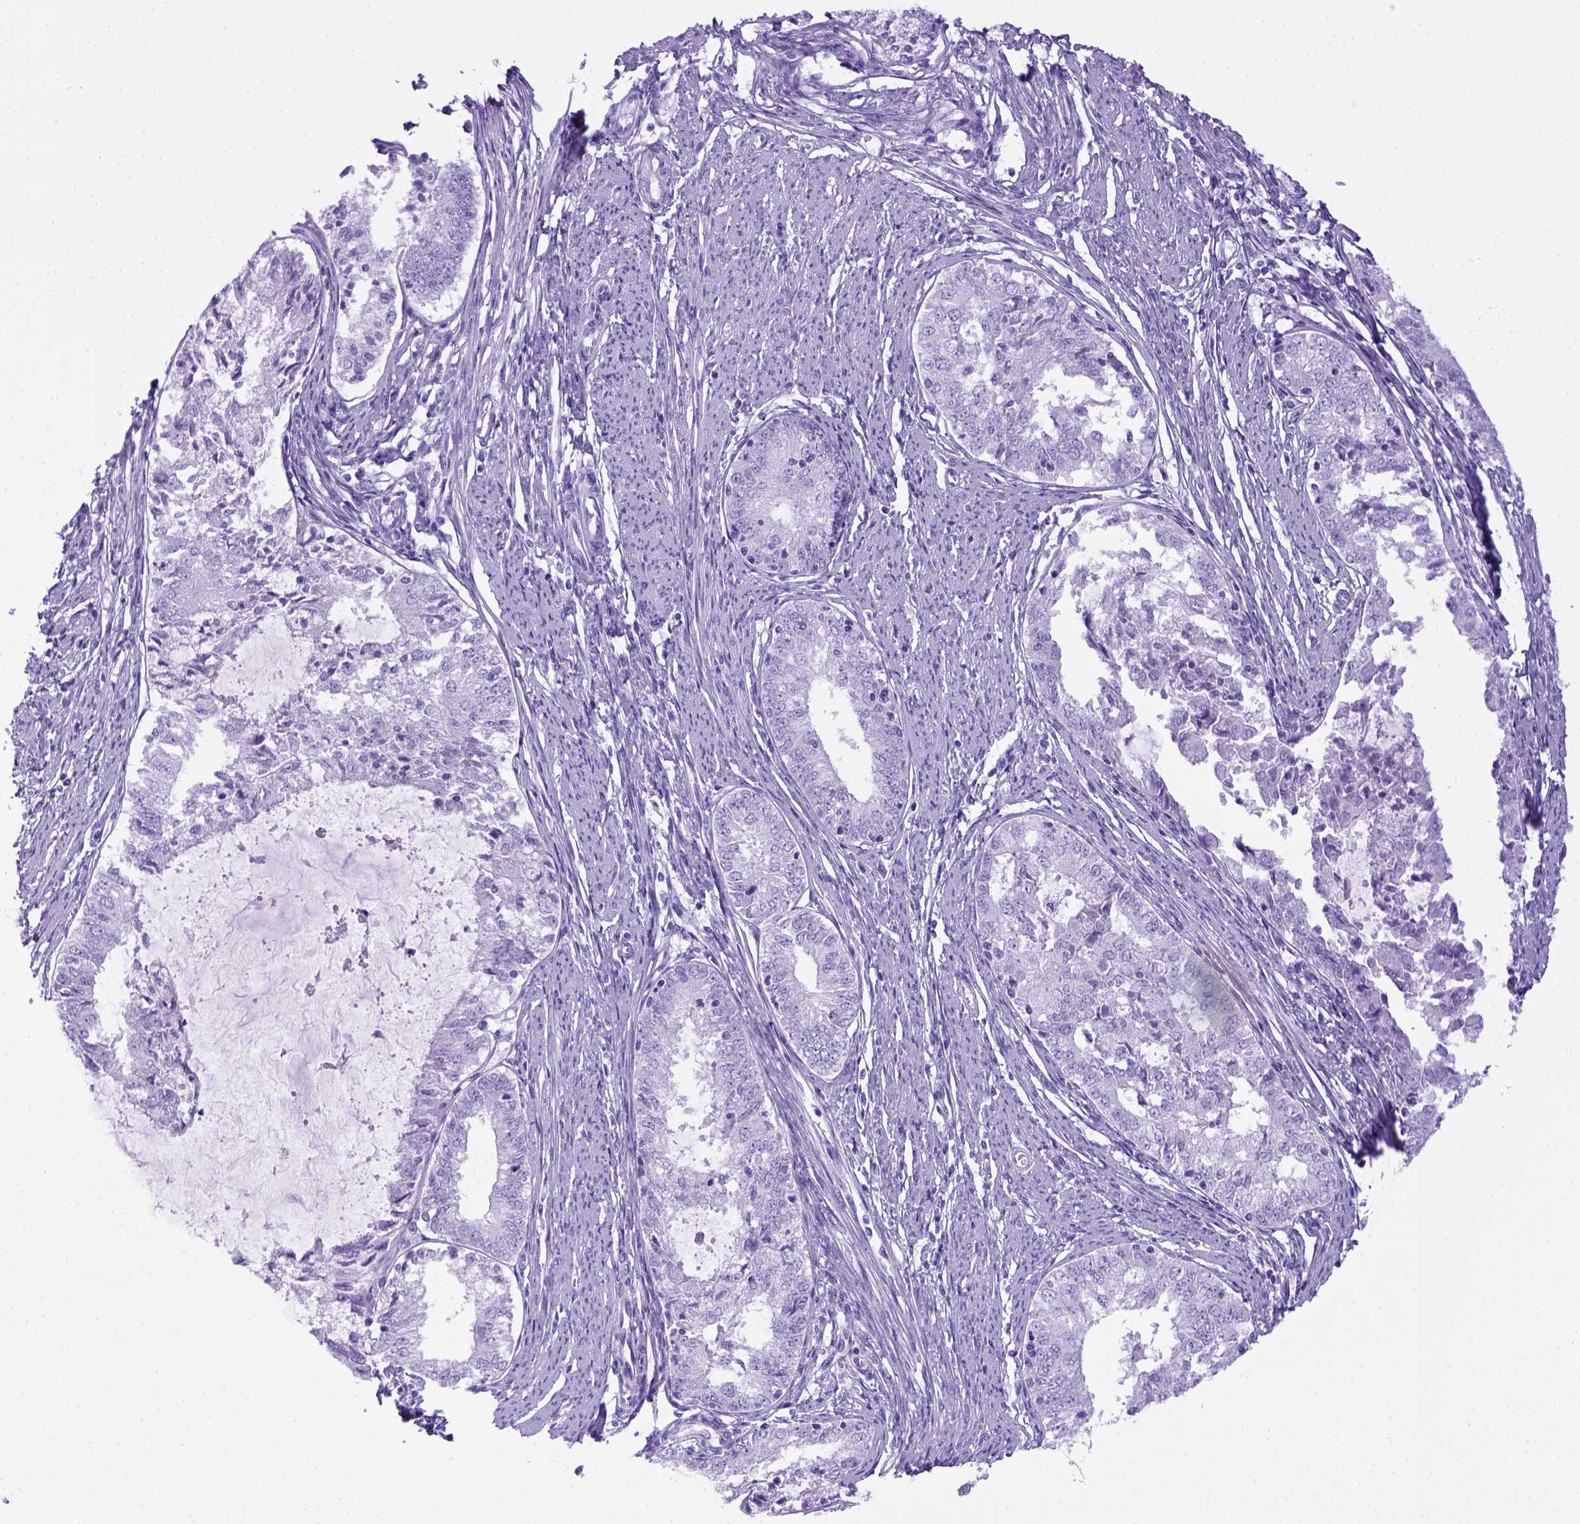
{"staining": {"intensity": "negative", "quantity": "none", "location": "none"}, "tissue": "endometrial cancer", "cell_type": "Tumor cells", "image_type": "cancer", "snomed": [{"axis": "morphology", "description": "Adenocarcinoma, NOS"}, {"axis": "topography", "description": "Endometrium"}], "caption": "Immunohistochemistry (IHC) micrograph of adenocarcinoma (endometrial) stained for a protein (brown), which reveals no positivity in tumor cells.", "gene": "ITIH4", "patient": {"sex": "female", "age": 57}}